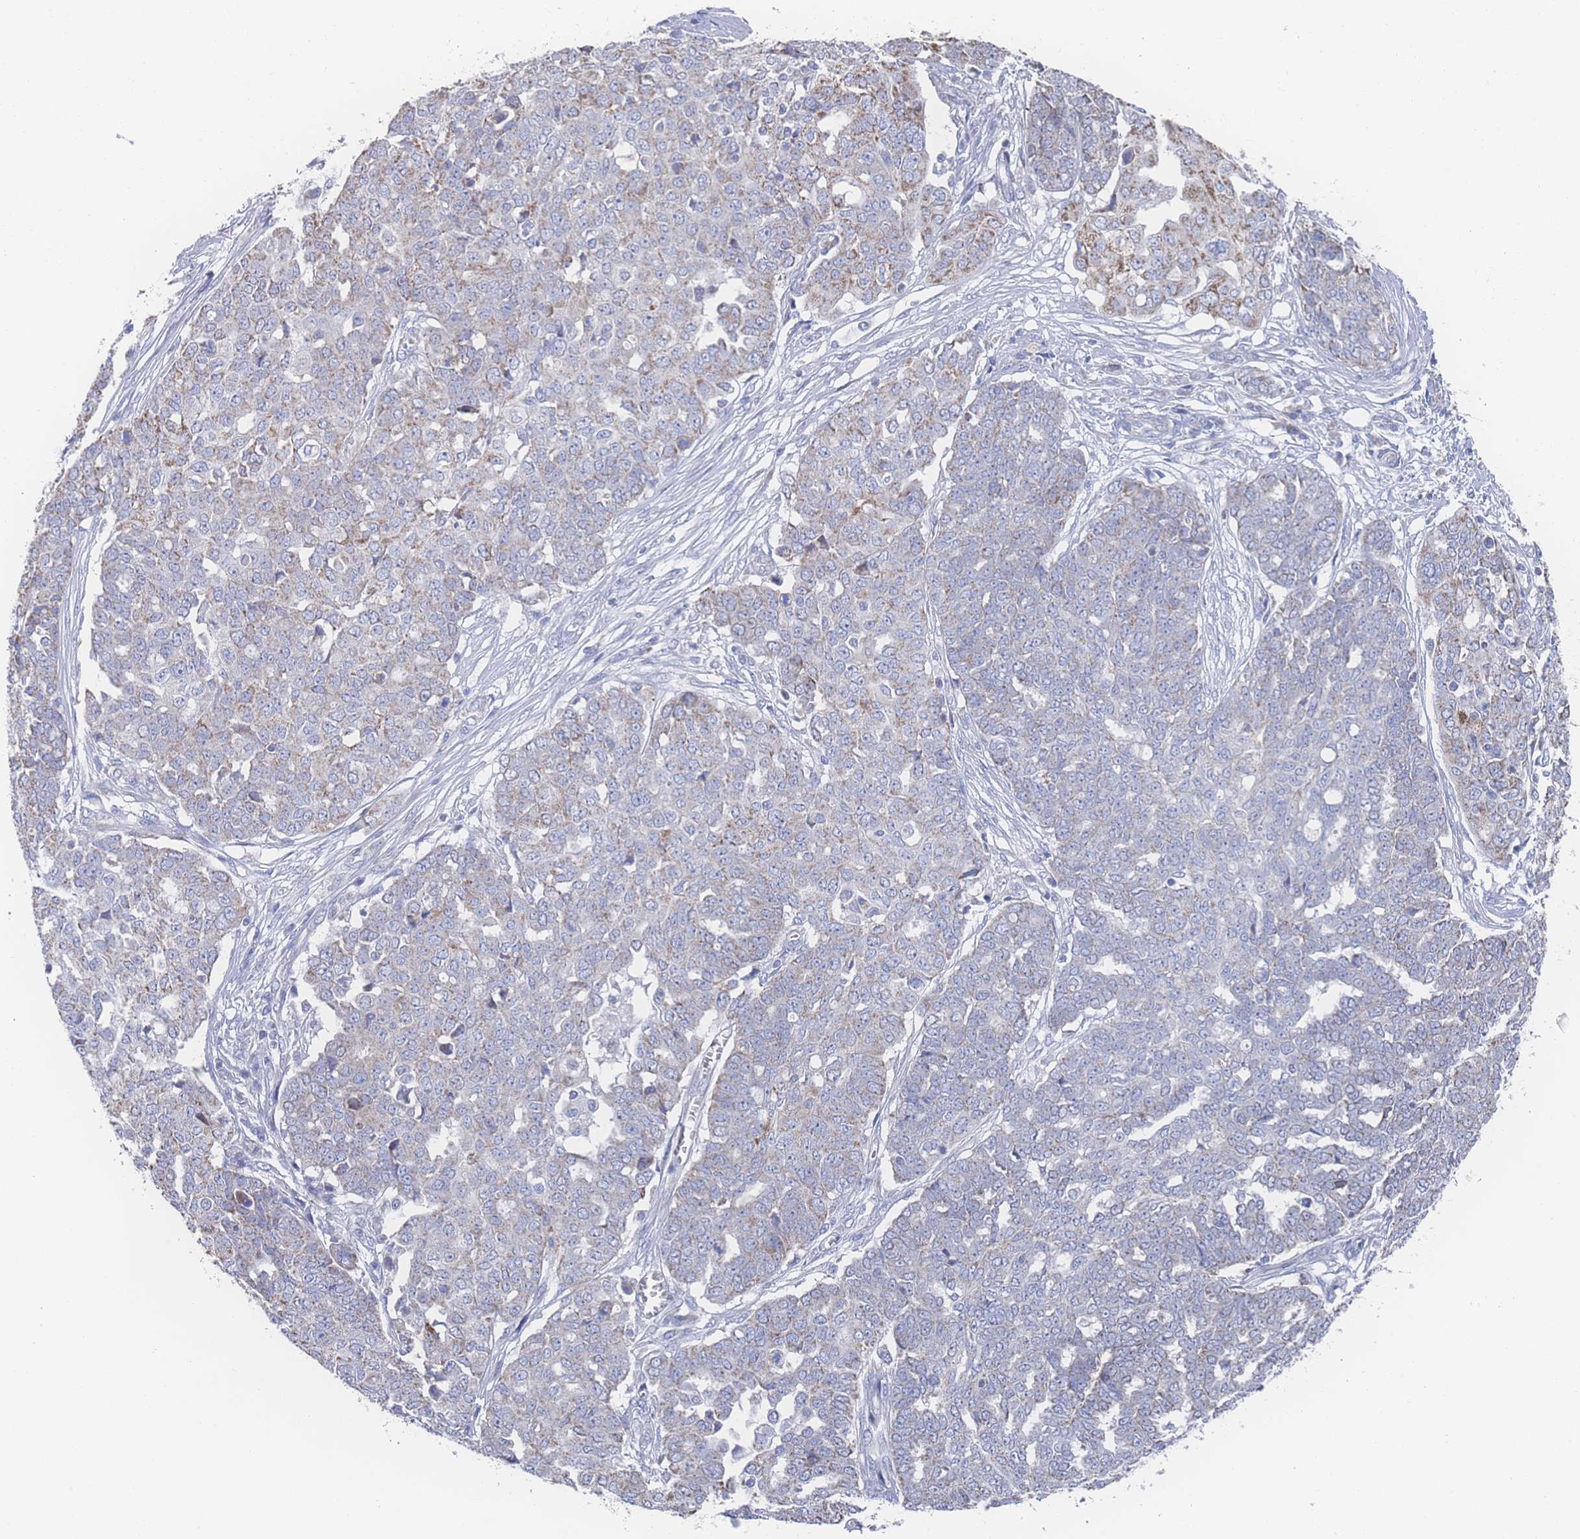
{"staining": {"intensity": "weak", "quantity": "<25%", "location": "cytoplasmic/membranous"}, "tissue": "ovarian cancer", "cell_type": "Tumor cells", "image_type": "cancer", "snomed": [{"axis": "morphology", "description": "Cystadenocarcinoma, serous, NOS"}, {"axis": "topography", "description": "Soft tissue"}, {"axis": "topography", "description": "Ovary"}], "caption": "Immunohistochemistry (IHC) of human serous cystadenocarcinoma (ovarian) displays no expression in tumor cells.", "gene": "SNPH", "patient": {"sex": "female", "age": 57}}